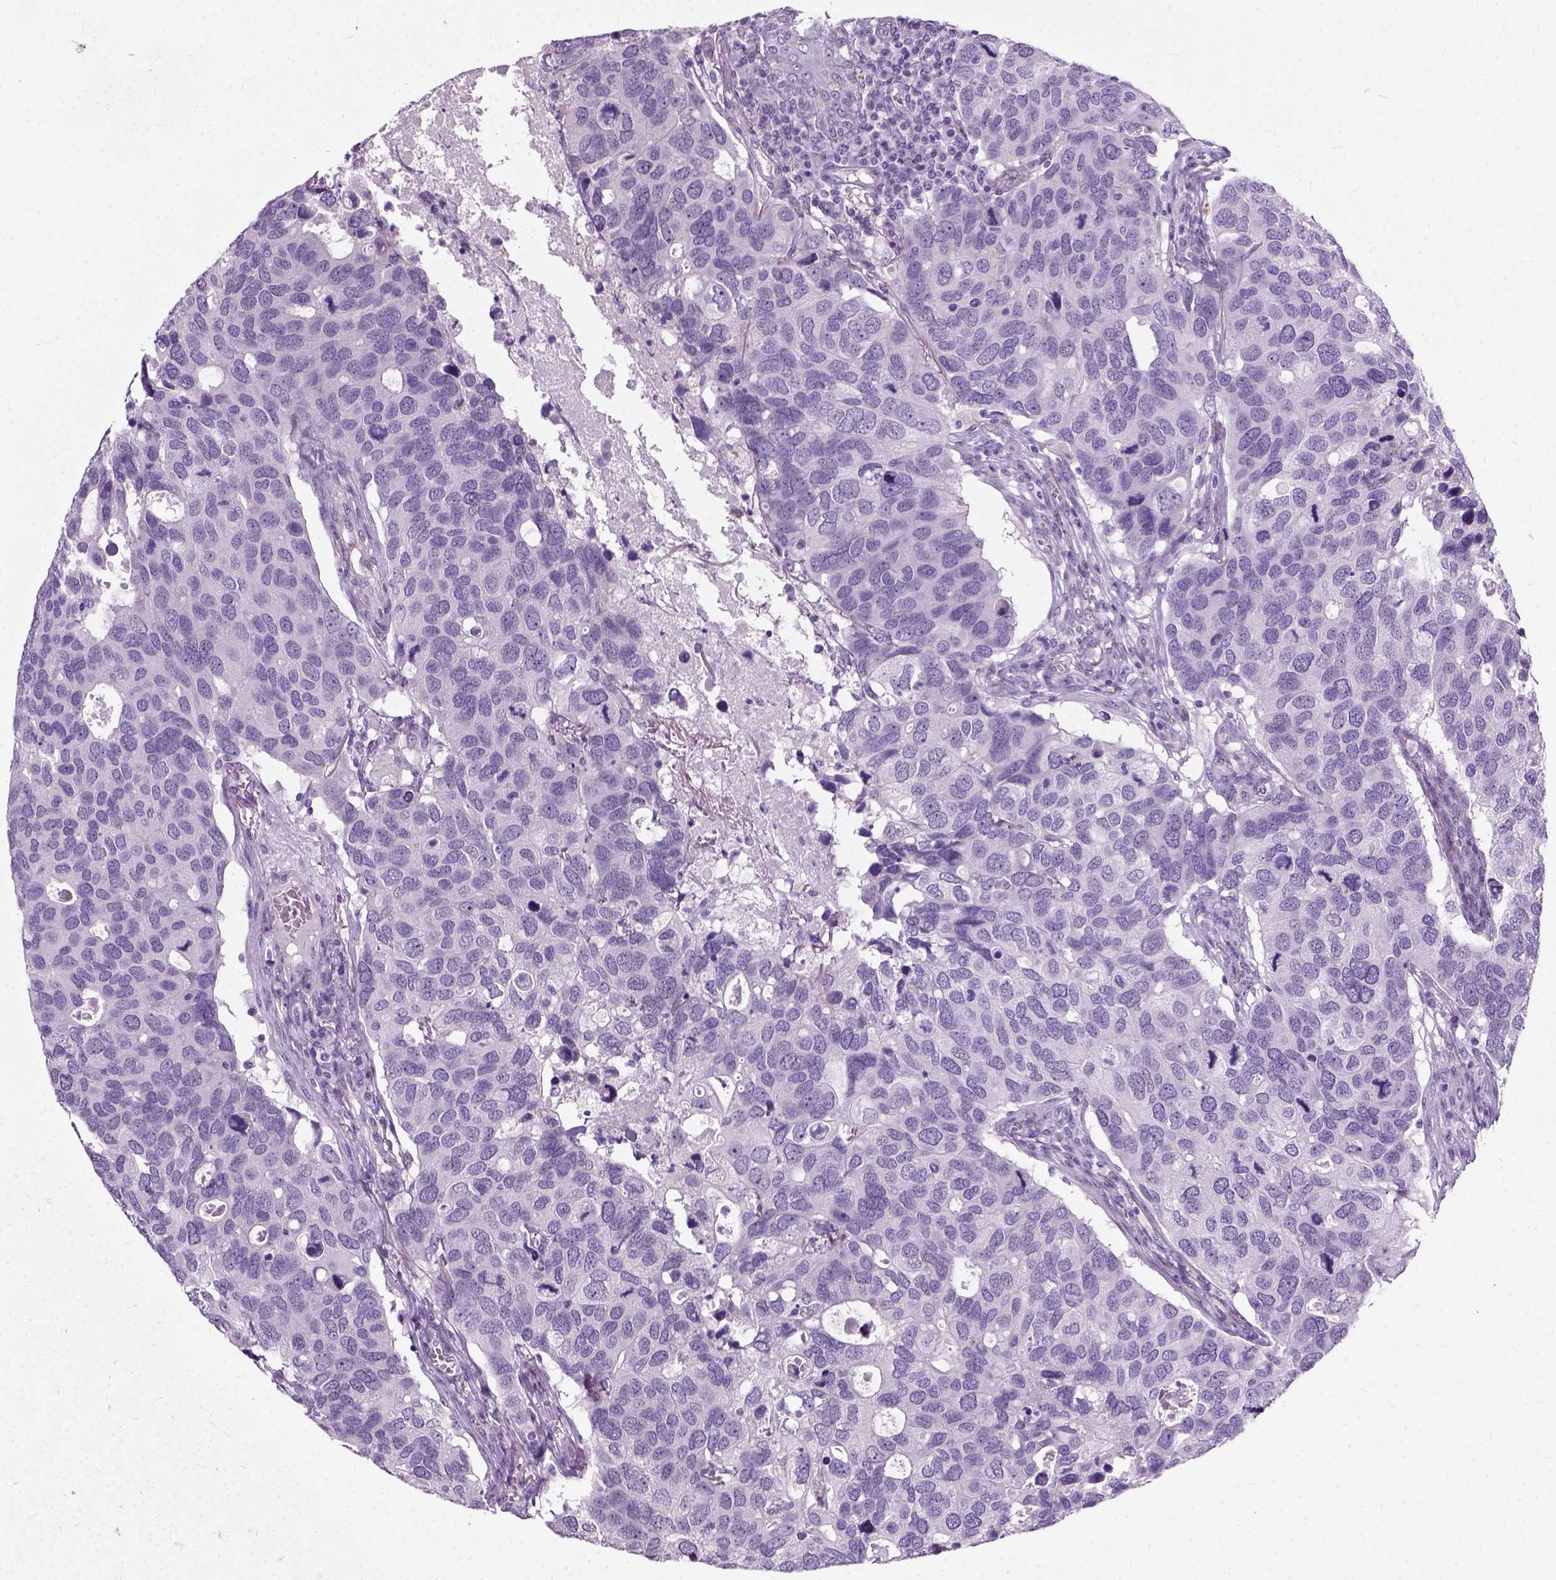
{"staining": {"intensity": "negative", "quantity": "none", "location": "none"}, "tissue": "breast cancer", "cell_type": "Tumor cells", "image_type": "cancer", "snomed": [{"axis": "morphology", "description": "Duct carcinoma"}, {"axis": "topography", "description": "Breast"}], "caption": "Invasive ductal carcinoma (breast) was stained to show a protein in brown. There is no significant positivity in tumor cells. The staining is performed using DAB brown chromogen with nuclei counter-stained in using hematoxylin.", "gene": "AXDND1", "patient": {"sex": "female", "age": 83}}